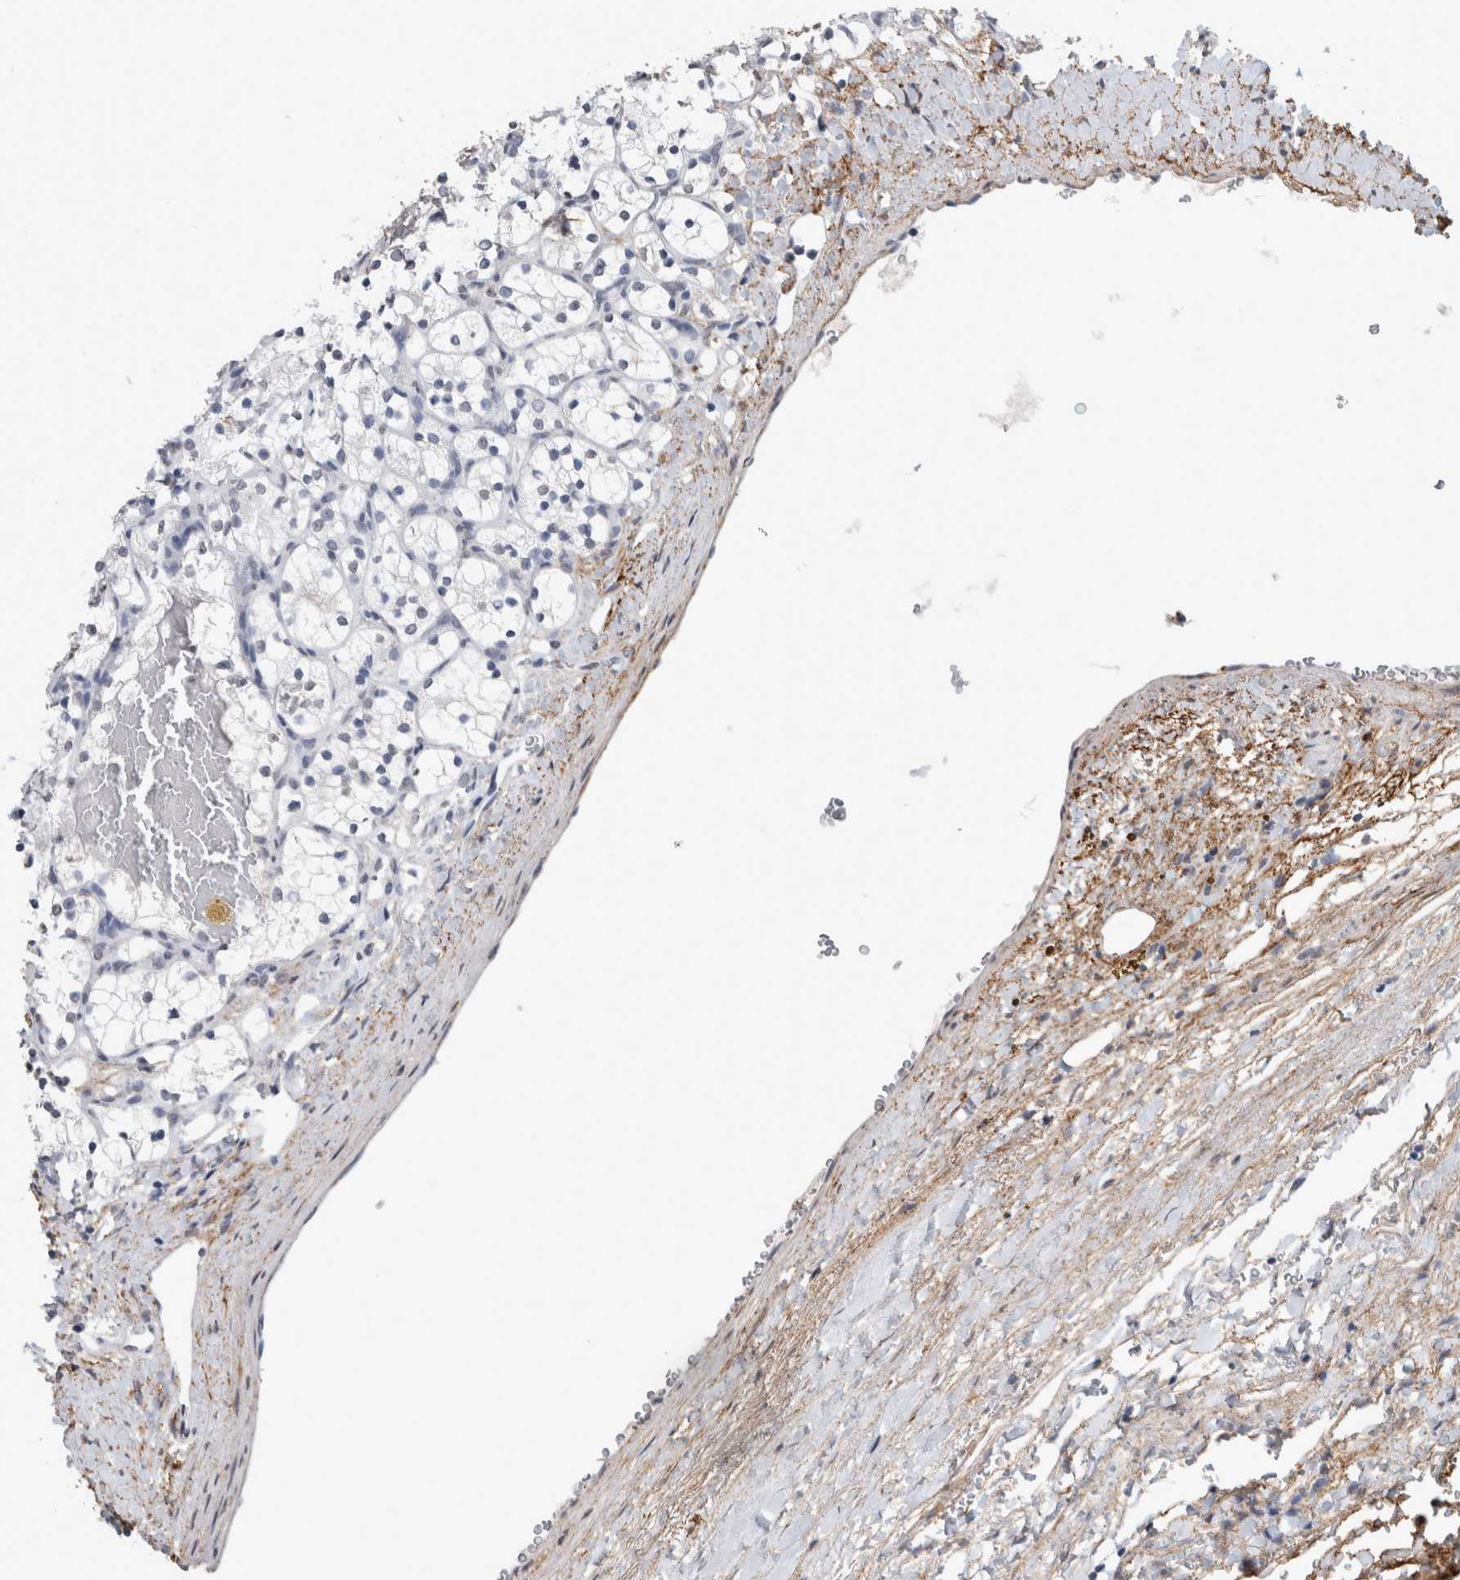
{"staining": {"intensity": "negative", "quantity": "none", "location": "none"}, "tissue": "renal cancer", "cell_type": "Tumor cells", "image_type": "cancer", "snomed": [{"axis": "morphology", "description": "Adenocarcinoma, NOS"}, {"axis": "topography", "description": "Kidney"}], "caption": "IHC micrograph of neoplastic tissue: renal cancer (adenocarcinoma) stained with DAB demonstrates no significant protein positivity in tumor cells. (Brightfield microscopy of DAB immunohistochemistry at high magnification).", "gene": "LTBP1", "patient": {"sex": "female", "age": 69}}